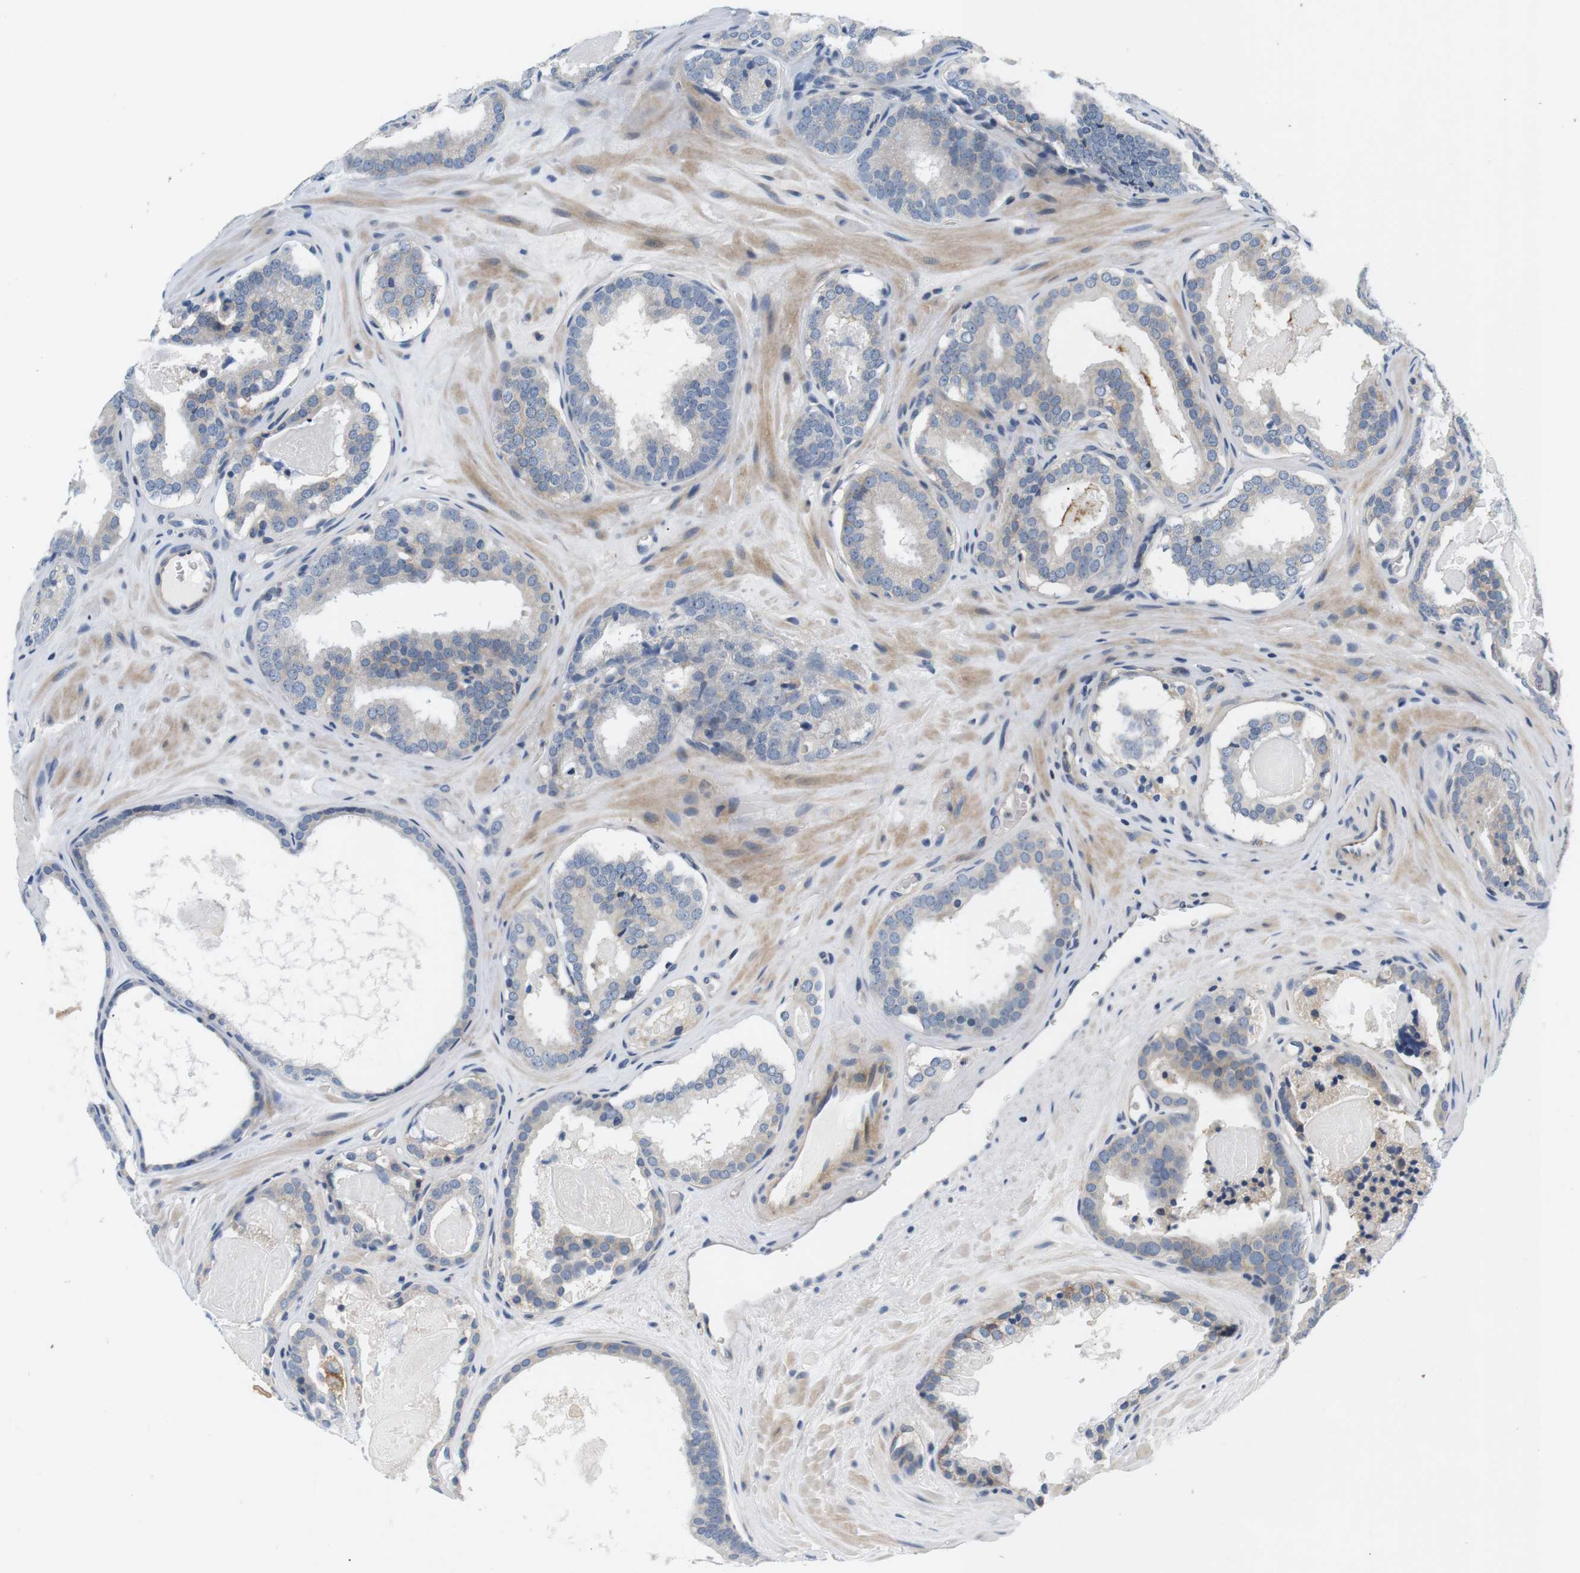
{"staining": {"intensity": "negative", "quantity": "none", "location": "none"}, "tissue": "prostate cancer", "cell_type": "Tumor cells", "image_type": "cancer", "snomed": [{"axis": "morphology", "description": "Adenocarcinoma, High grade"}, {"axis": "topography", "description": "Prostate"}], "caption": "The photomicrograph shows no staining of tumor cells in prostate high-grade adenocarcinoma.", "gene": "SLC30A1", "patient": {"sex": "male", "age": 60}}